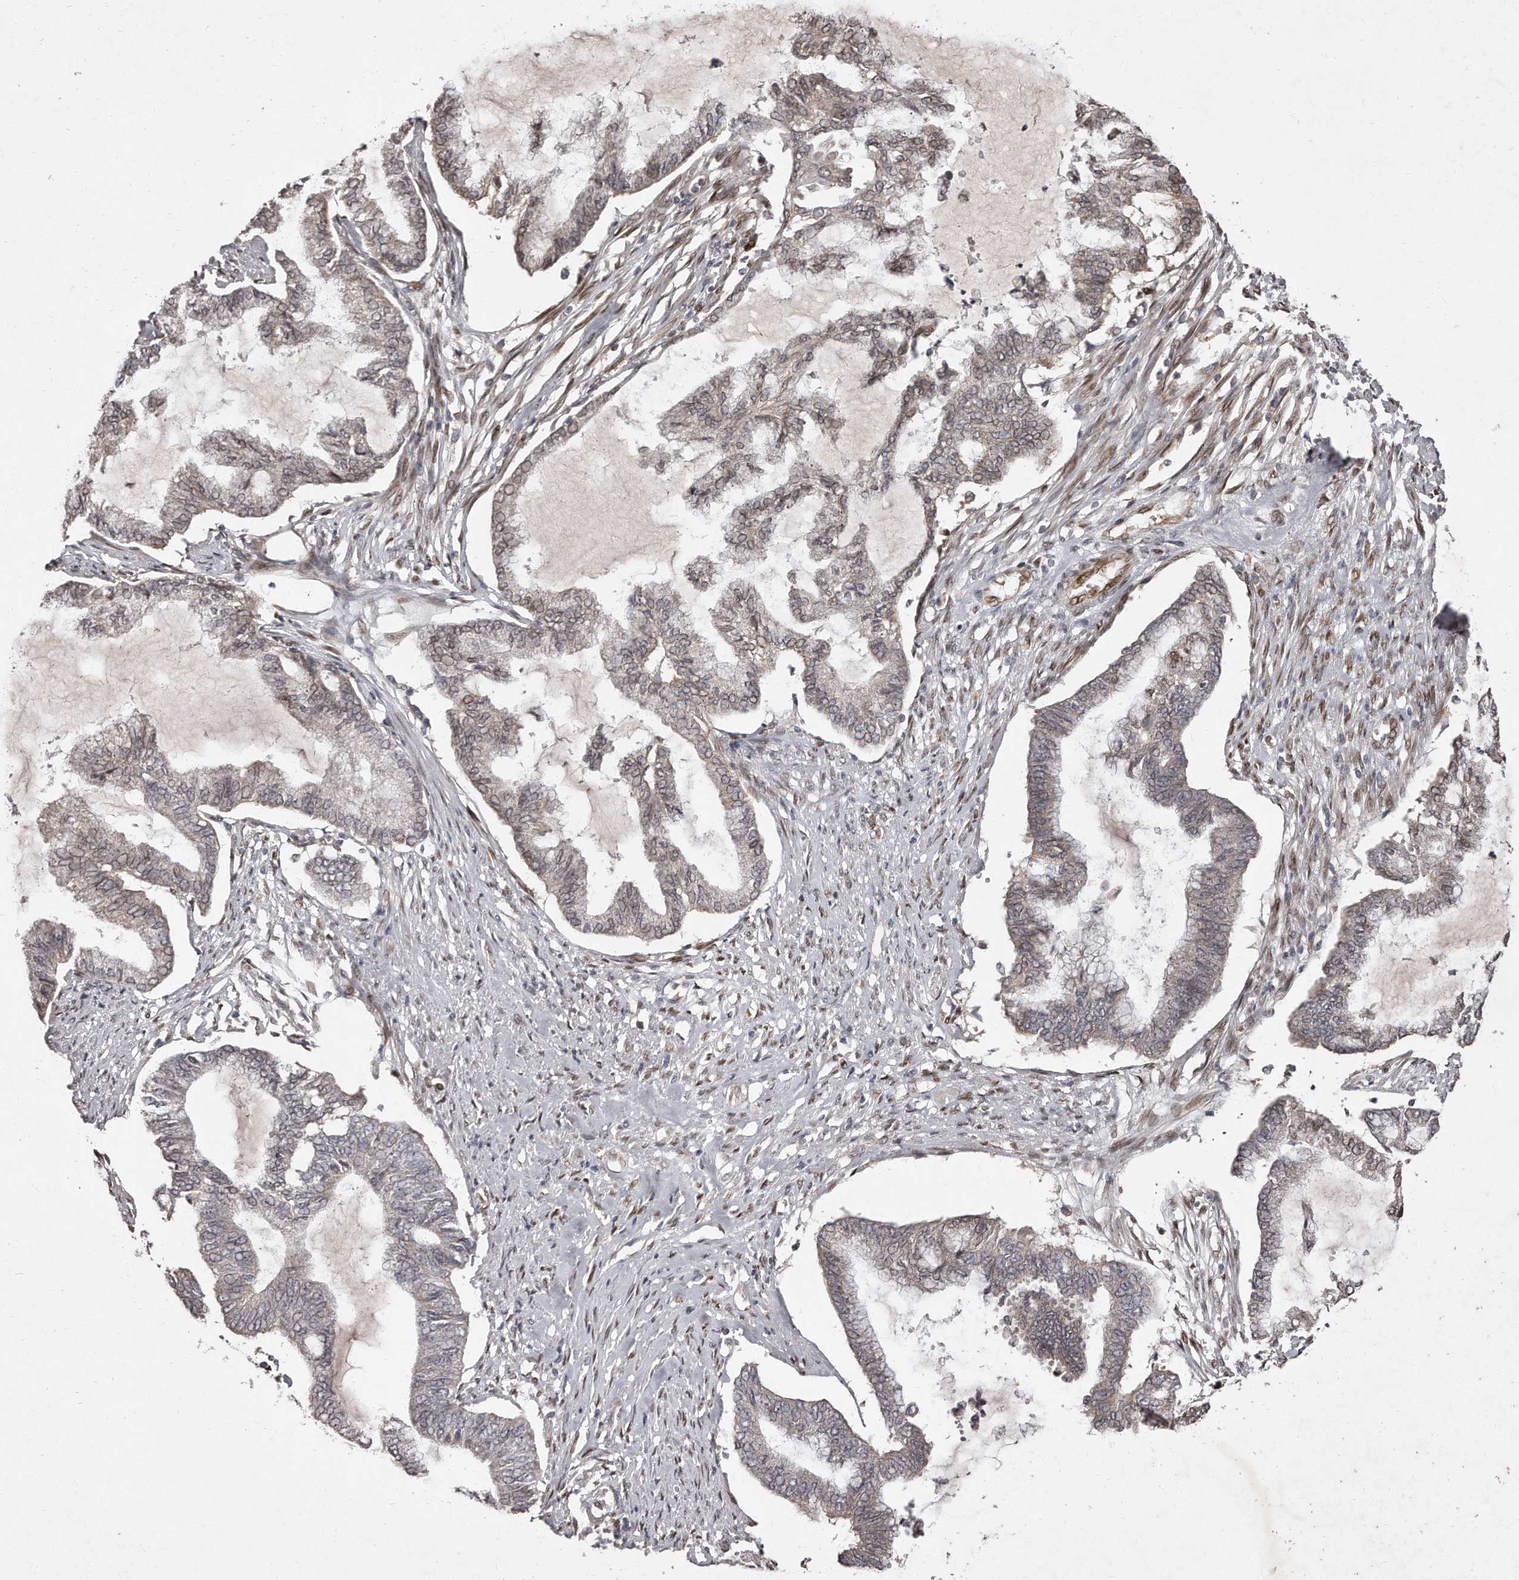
{"staining": {"intensity": "weak", "quantity": "25%-75%", "location": "cytoplasmic/membranous,nuclear"}, "tissue": "endometrial cancer", "cell_type": "Tumor cells", "image_type": "cancer", "snomed": [{"axis": "morphology", "description": "Adenocarcinoma, NOS"}, {"axis": "topography", "description": "Endometrium"}], "caption": "This is a micrograph of immunohistochemistry (IHC) staining of endometrial adenocarcinoma, which shows weak expression in the cytoplasmic/membranous and nuclear of tumor cells.", "gene": "HASPIN", "patient": {"sex": "female", "age": 86}}